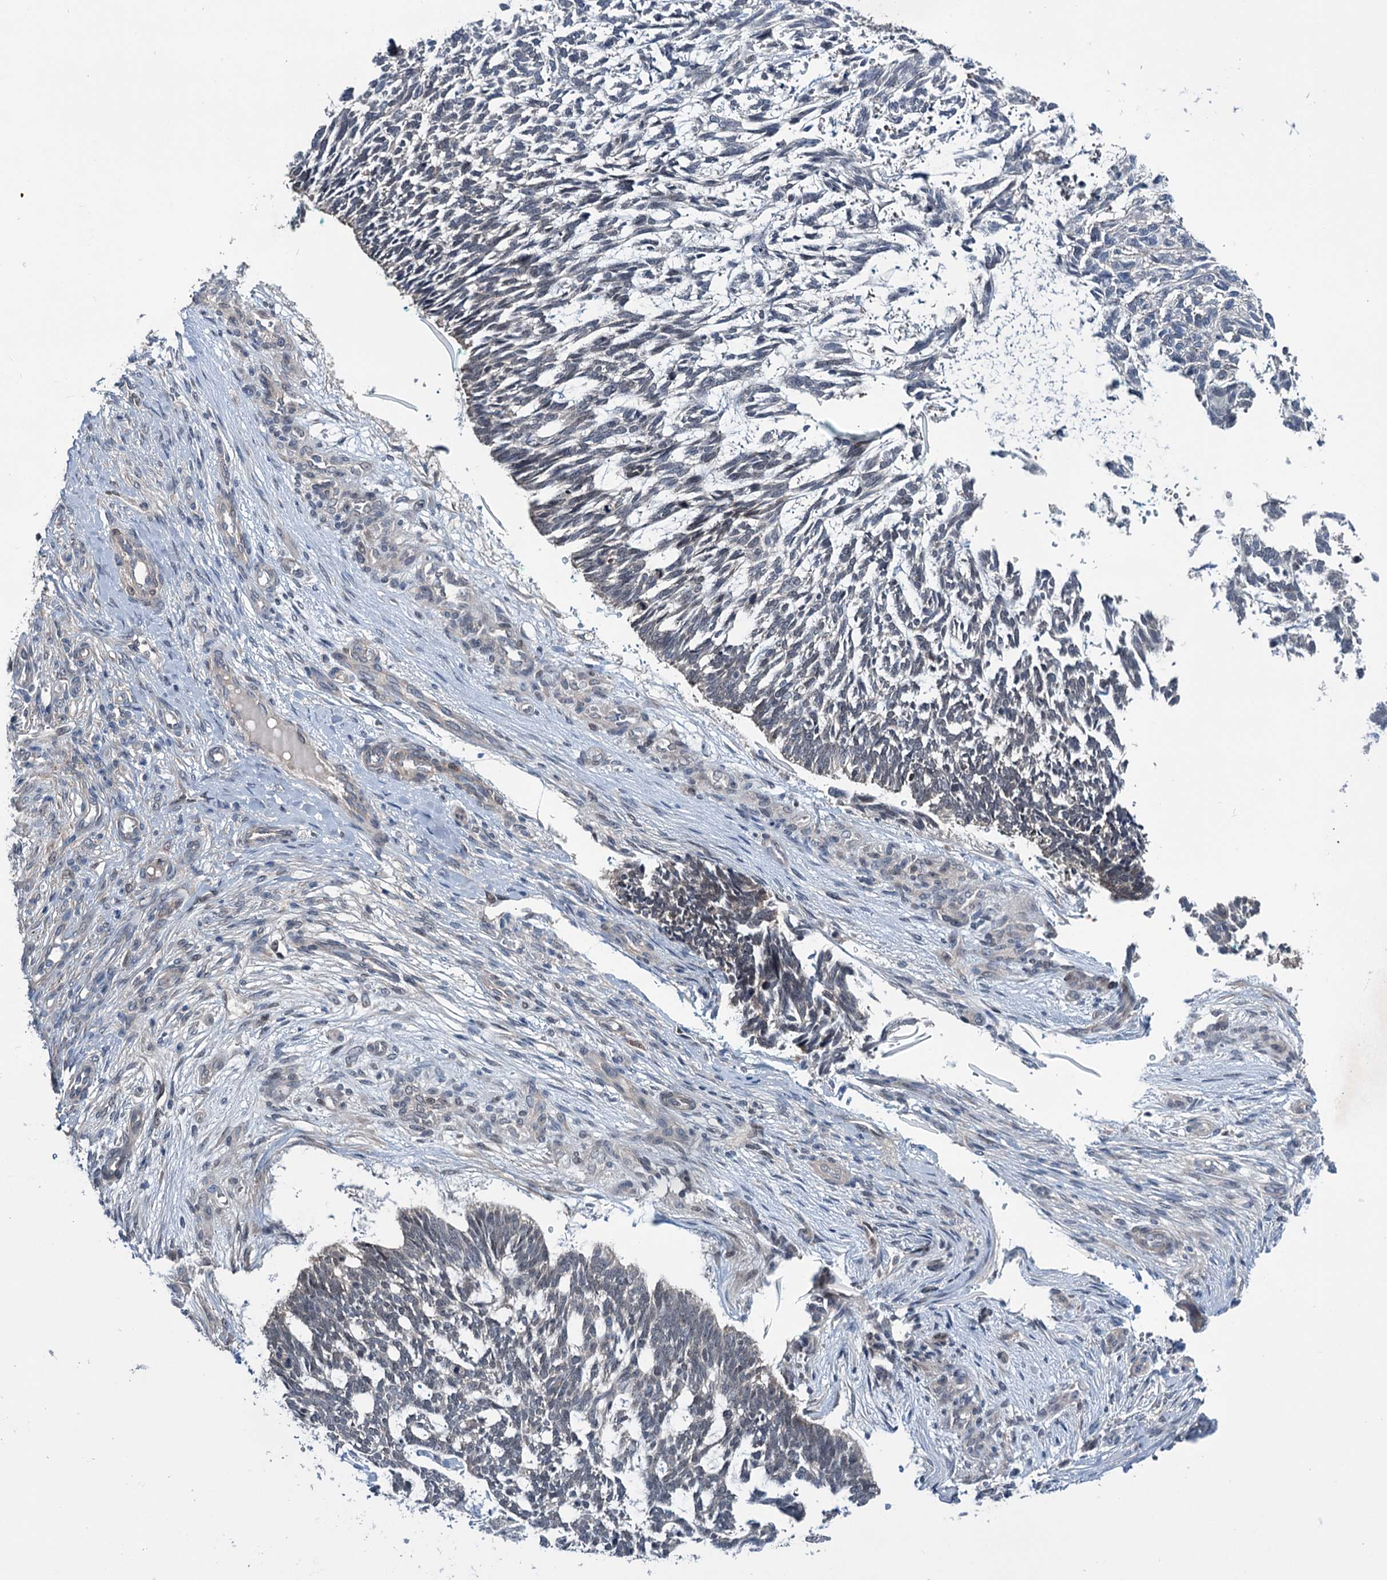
{"staining": {"intensity": "weak", "quantity": "25%-75%", "location": "nuclear"}, "tissue": "skin cancer", "cell_type": "Tumor cells", "image_type": "cancer", "snomed": [{"axis": "morphology", "description": "Basal cell carcinoma"}, {"axis": "topography", "description": "Skin"}], "caption": "Skin cancer (basal cell carcinoma) tissue displays weak nuclear positivity in about 25%-75% of tumor cells", "gene": "DCUN1D4", "patient": {"sex": "male", "age": 88}}